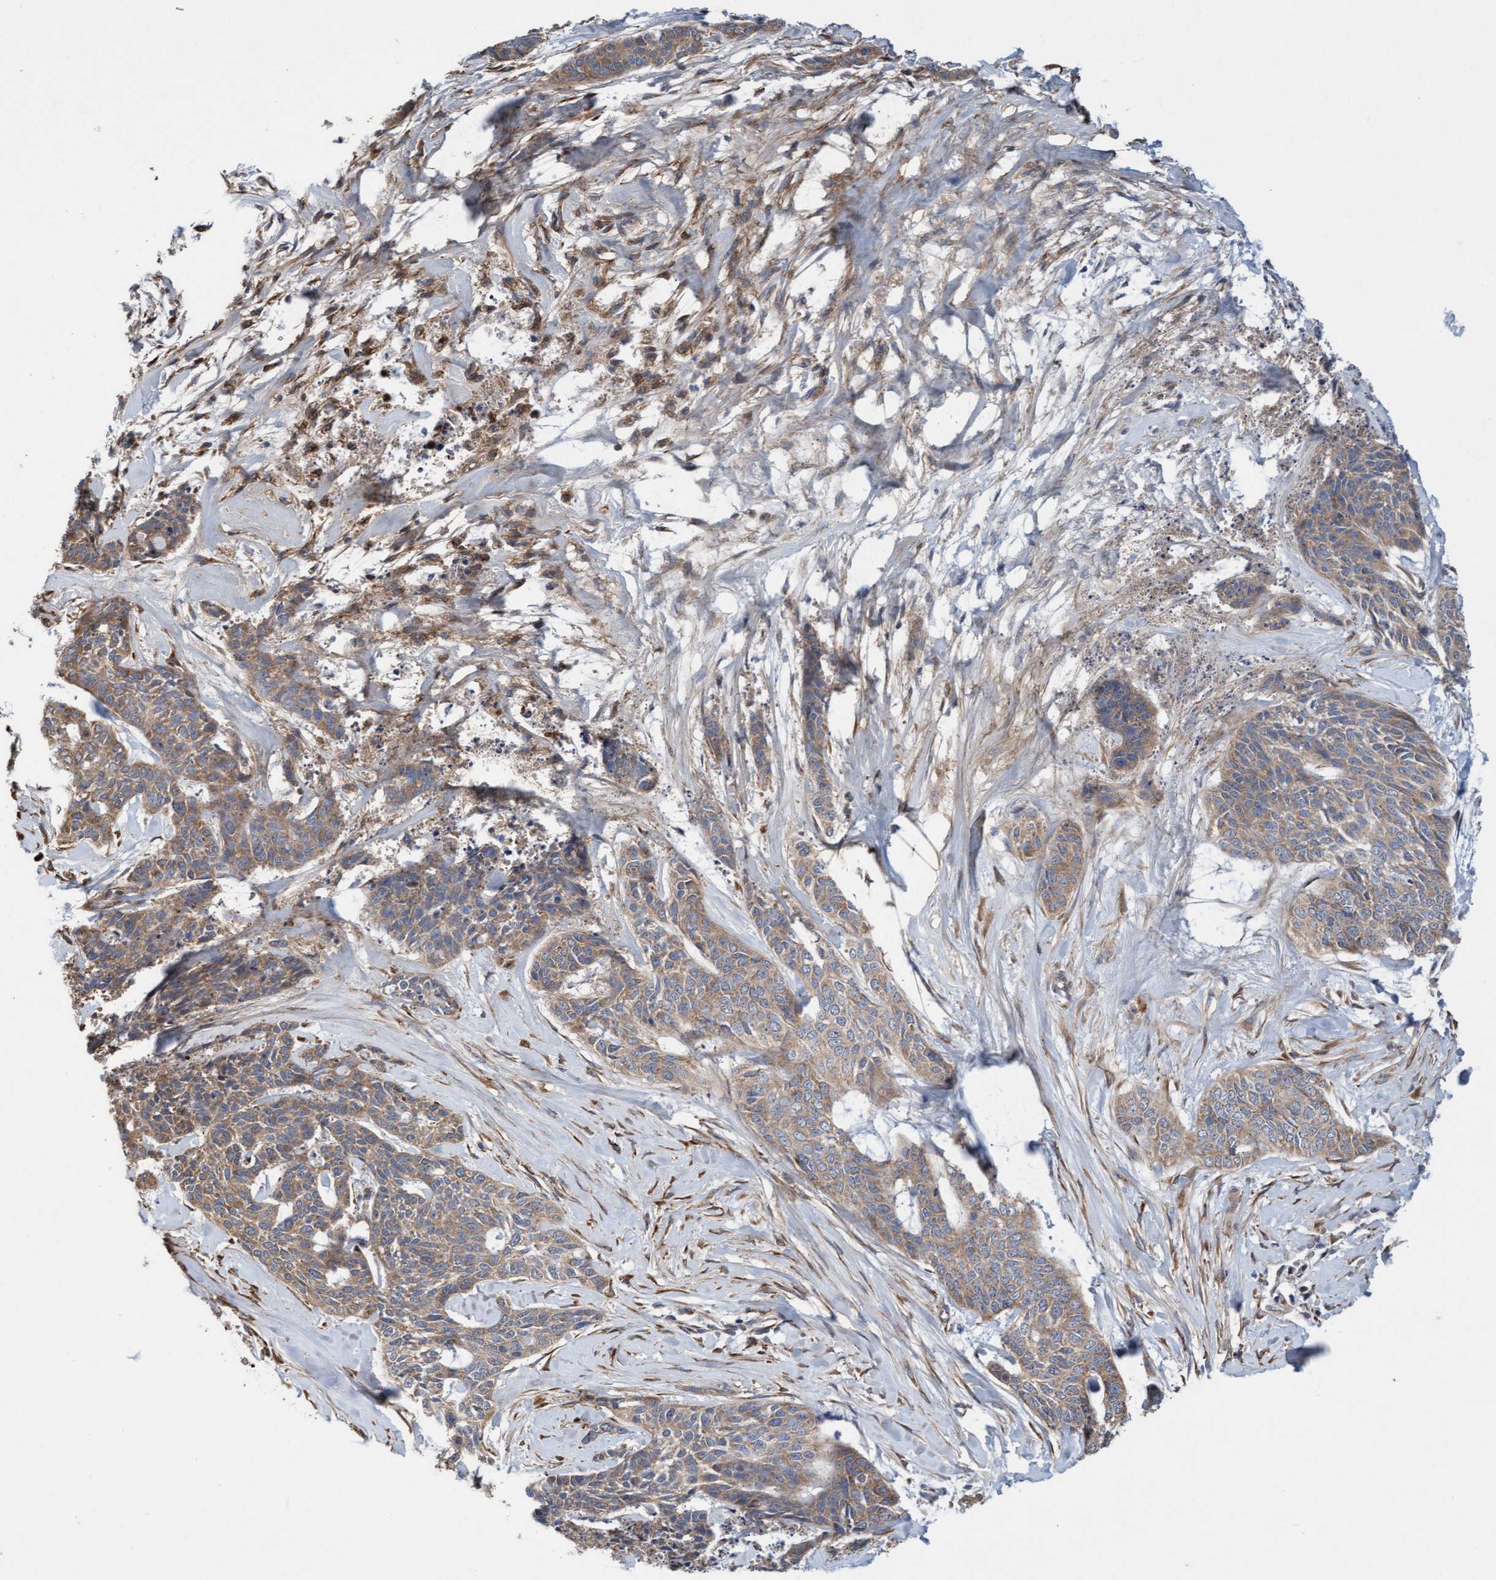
{"staining": {"intensity": "weak", "quantity": ">75%", "location": "cytoplasmic/membranous"}, "tissue": "skin cancer", "cell_type": "Tumor cells", "image_type": "cancer", "snomed": [{"axis": "morphology", "description": "Basal cell carcinoma"}, {"axis": "topography", "description": "Skin"}], "caption": "Human basal cell carcinoma (skin) stained with a brown dye exhibits weak cytoplasmic/membranous positive staining in approximately >75% of tumor cells.", "gene": "DDHD2", "patient": {"sex": "female", "age": 64}}